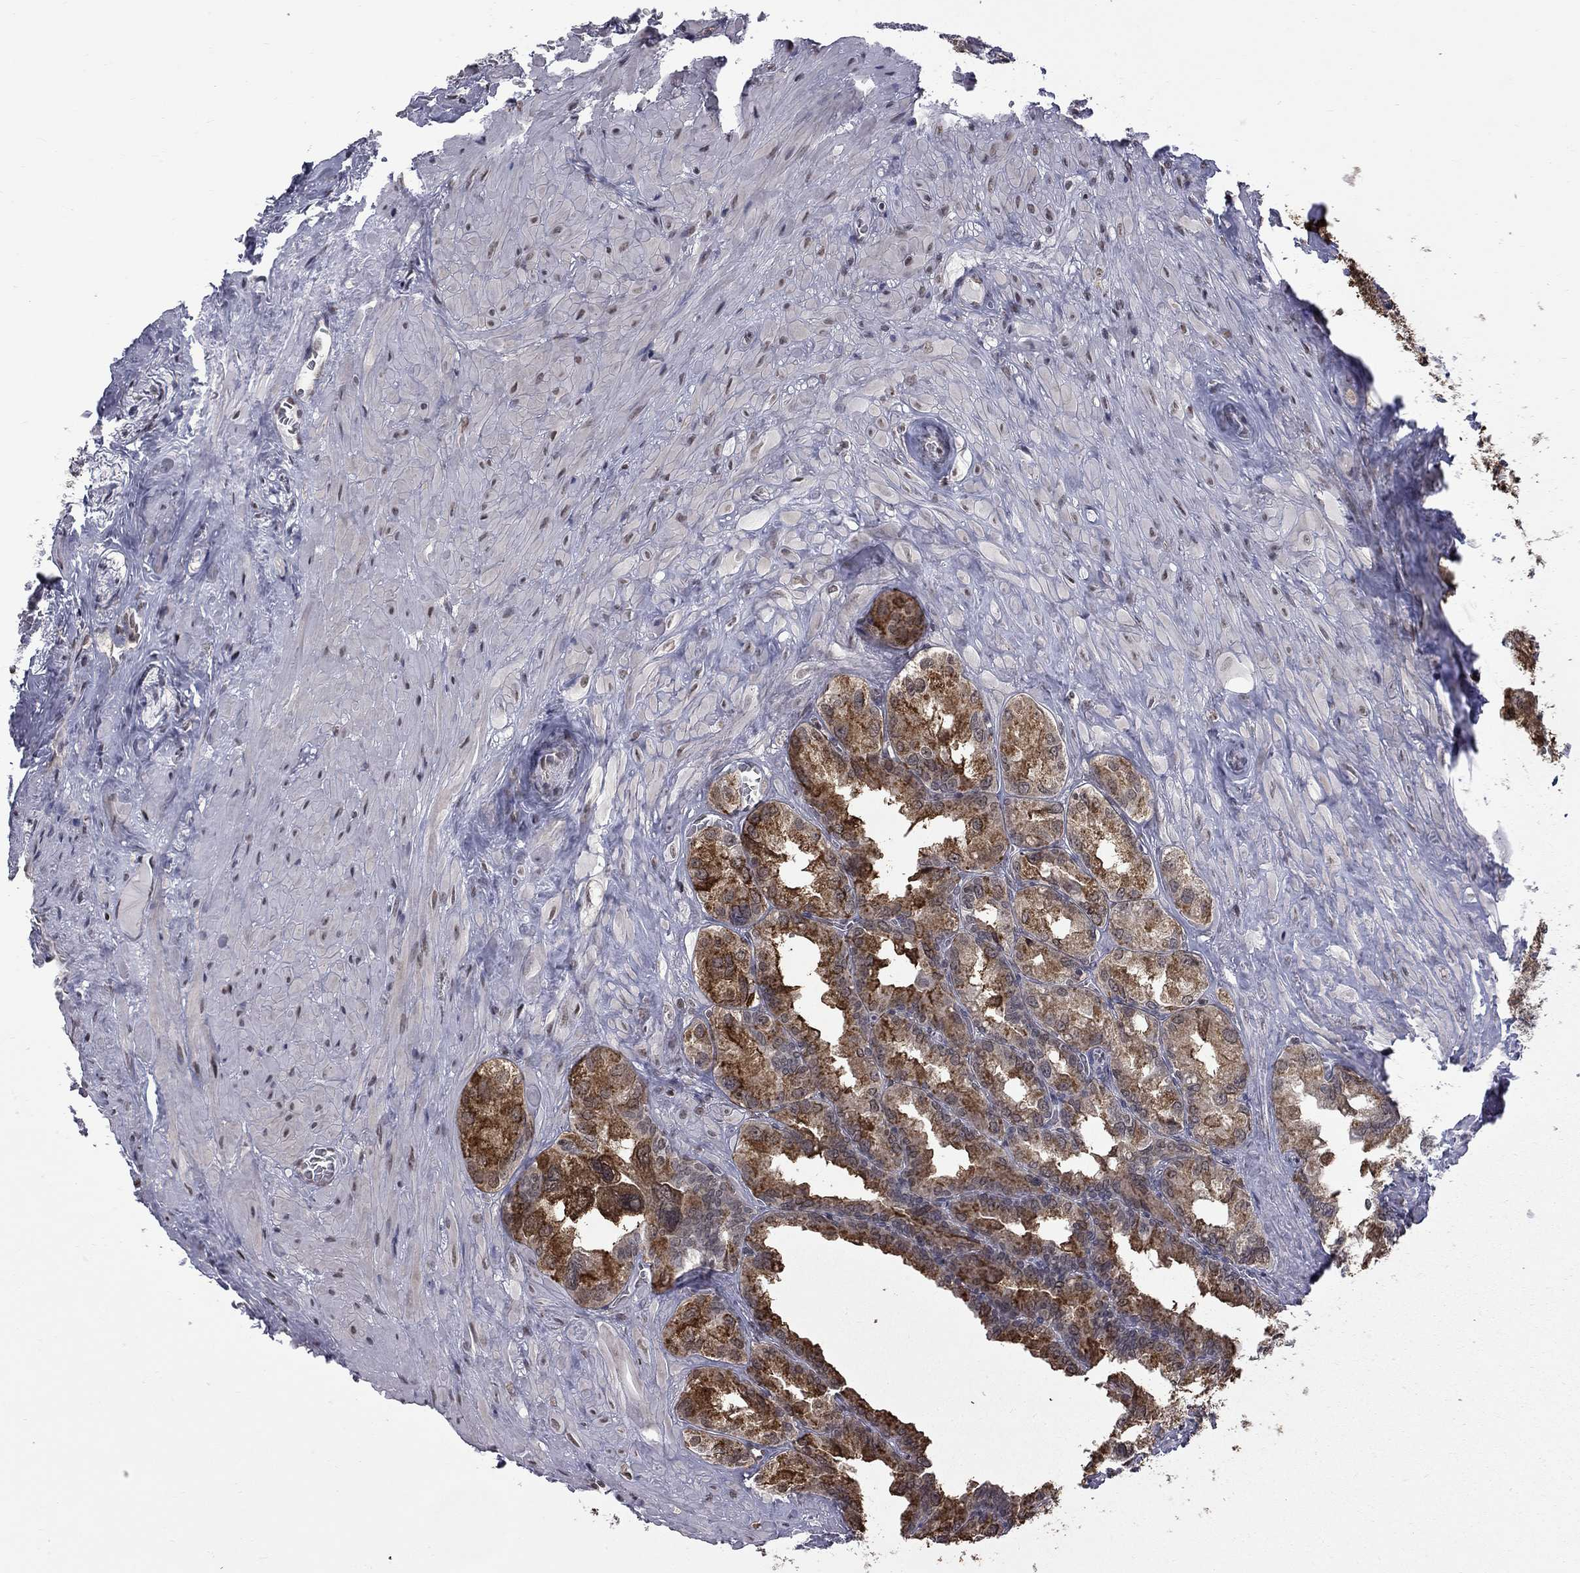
{"staining": {"intensity": "strong", "quantity": "25%-75%", "location": "cytoplasmic/membranous"}, "tissue": "seminal vesicle", "cell_type": "Glandular cells", "image_type": "normal", "snomed": [{"axis": "morphology", "description": "Normal tissue, NOS"}, {"axis": "topography", "description": "Seminal veicle"}], "caption": "Protein expression analysis of benign seminal vesicle reveals strong cytoplasmic/membranous staining in approximately 25%-75% of glandular cells.", "gene": "RFWD3", "patient": {"sex": "male", "age": 72}}